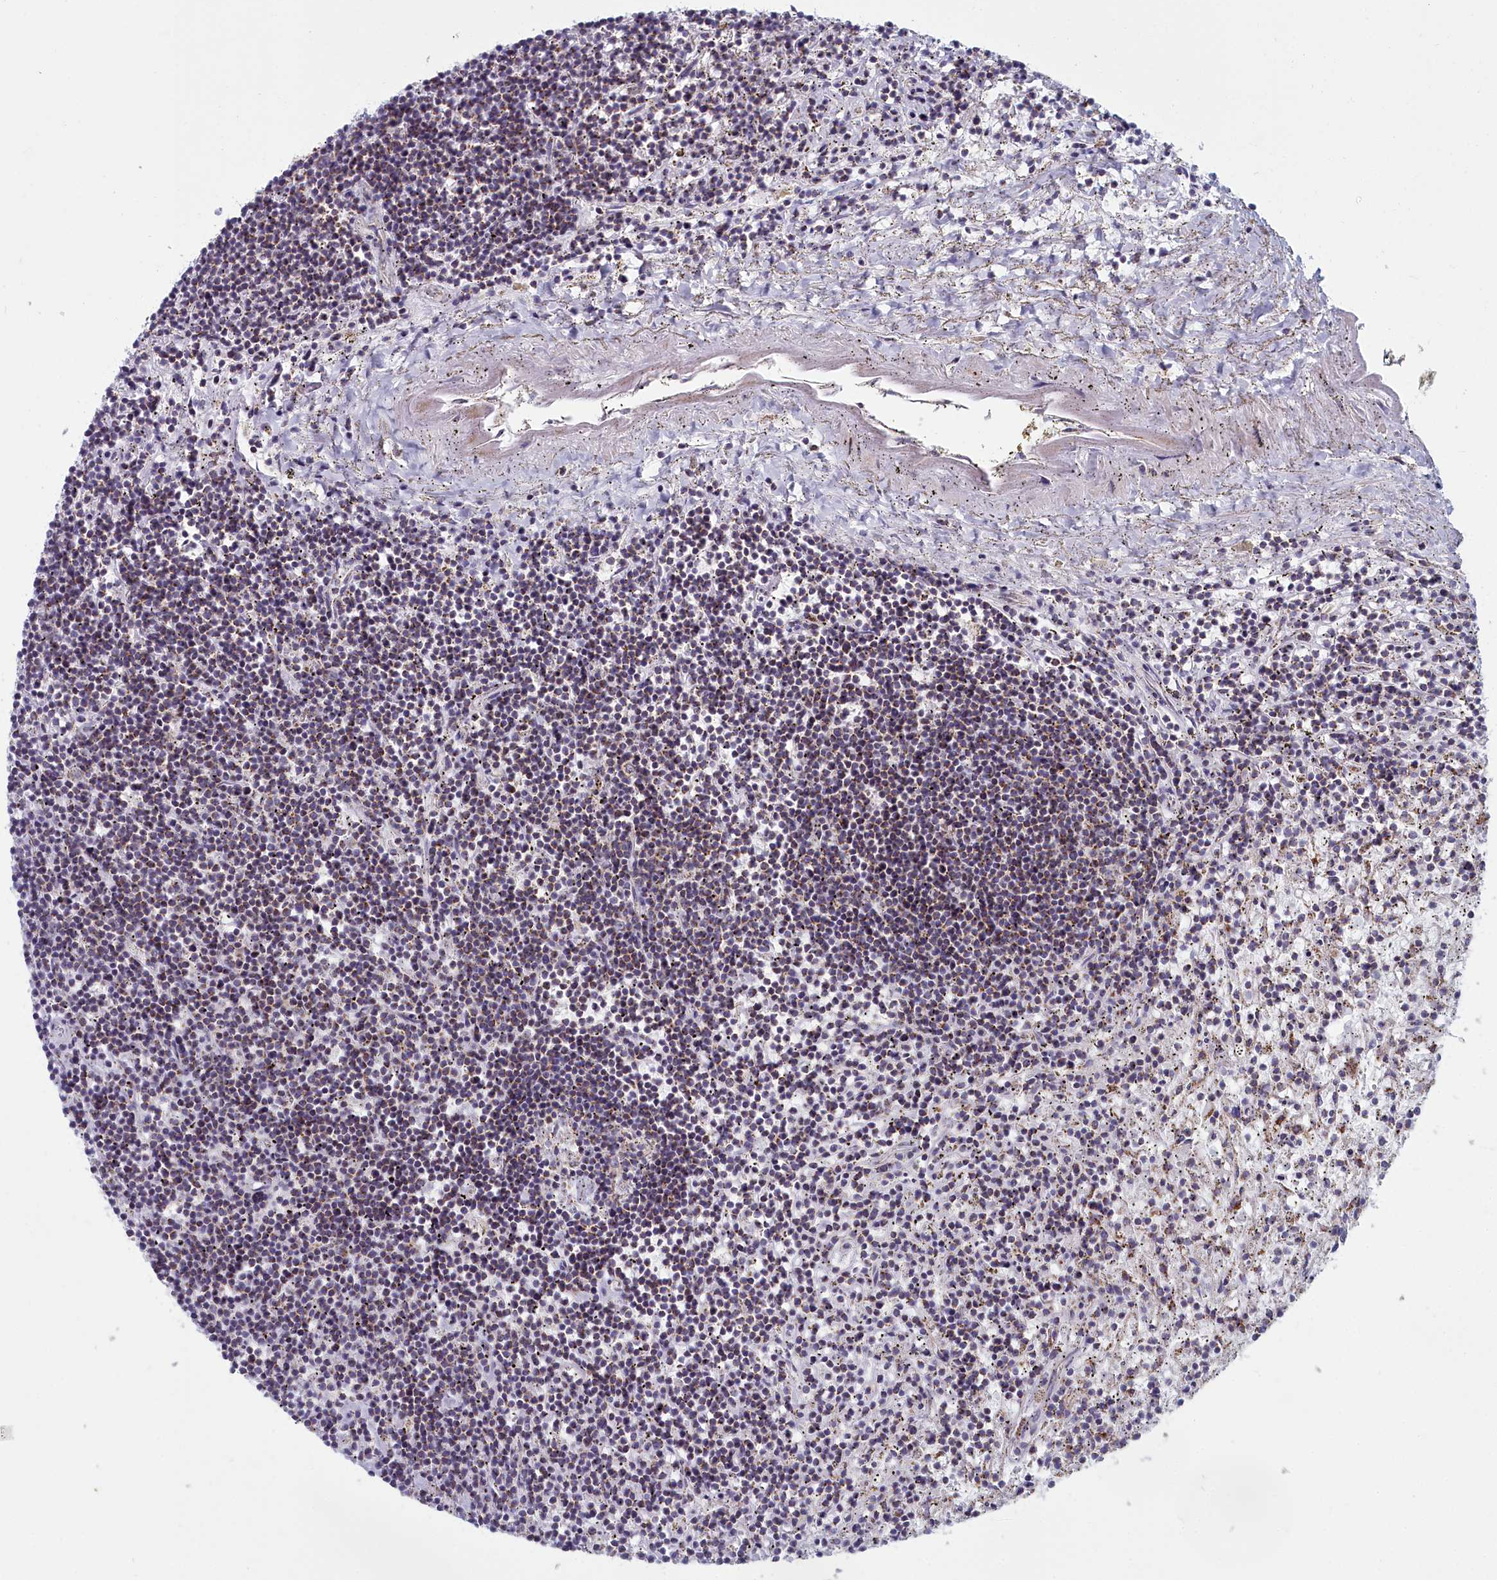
{"staining": {"intensity": "negative", "quantity": "none", "location": "none"}, "tissue": "lymphoma", "cell_type": "Tumor cells", "image_type": "cancer", "snomed": [{"axis": "morphology", "description": "Malignant lymphoma, non-Hodgkin's type, Low grade"}, {"axis": "topography", "description": "Spleen"}], "caption": "The image shows no significant positivity in tumor cells of lymphoma. Brightfield microscopy of immunohistochemistry (IHC) stained with DAB (3,3'-diaminobenzidine) (brown) and hematoxylin (blue), captured at high magnification.", "gene": "INSYN2A", "patient": {"sex": "male", "age": 76}}